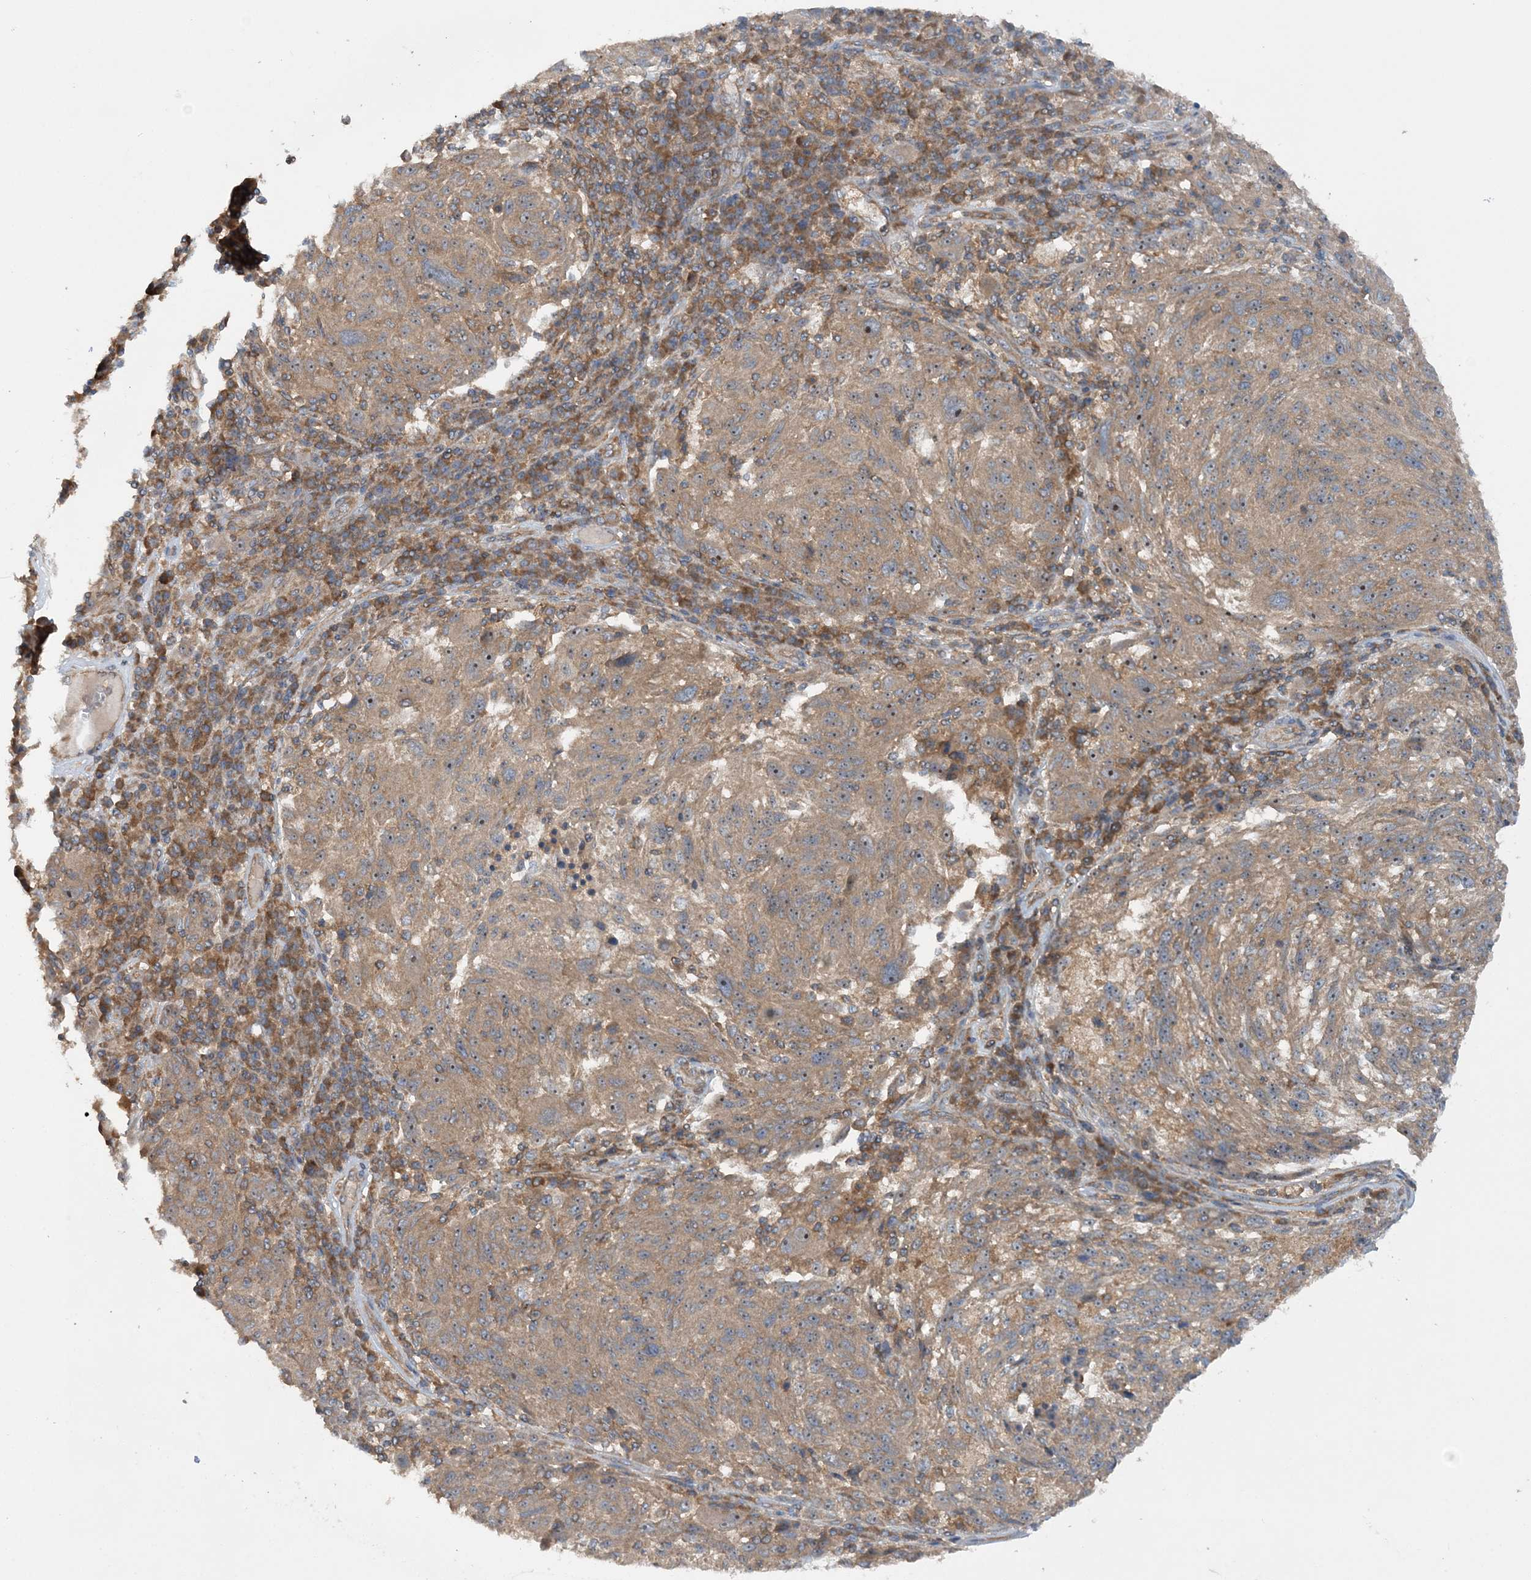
{"staining": {"intensity": "moderate", "quantity": ">75%", "location": "cytoplasmic/membranous"}, "tissue": "melanoma", "cell_type": "Tumor cells", "image_type": "cancer", "snomed": [{"axis": "morphology", "description": "Malignant melanoma, NOS"}, {"axis": "topography", "description": "Skin"}], "caption": "Moderate cytoplasmic/membranous protein staining is present in approximately >75% of tumor cells in melanoma.", "gene": "ACAP2", "patient": {"sex": "male", "age": 53}}